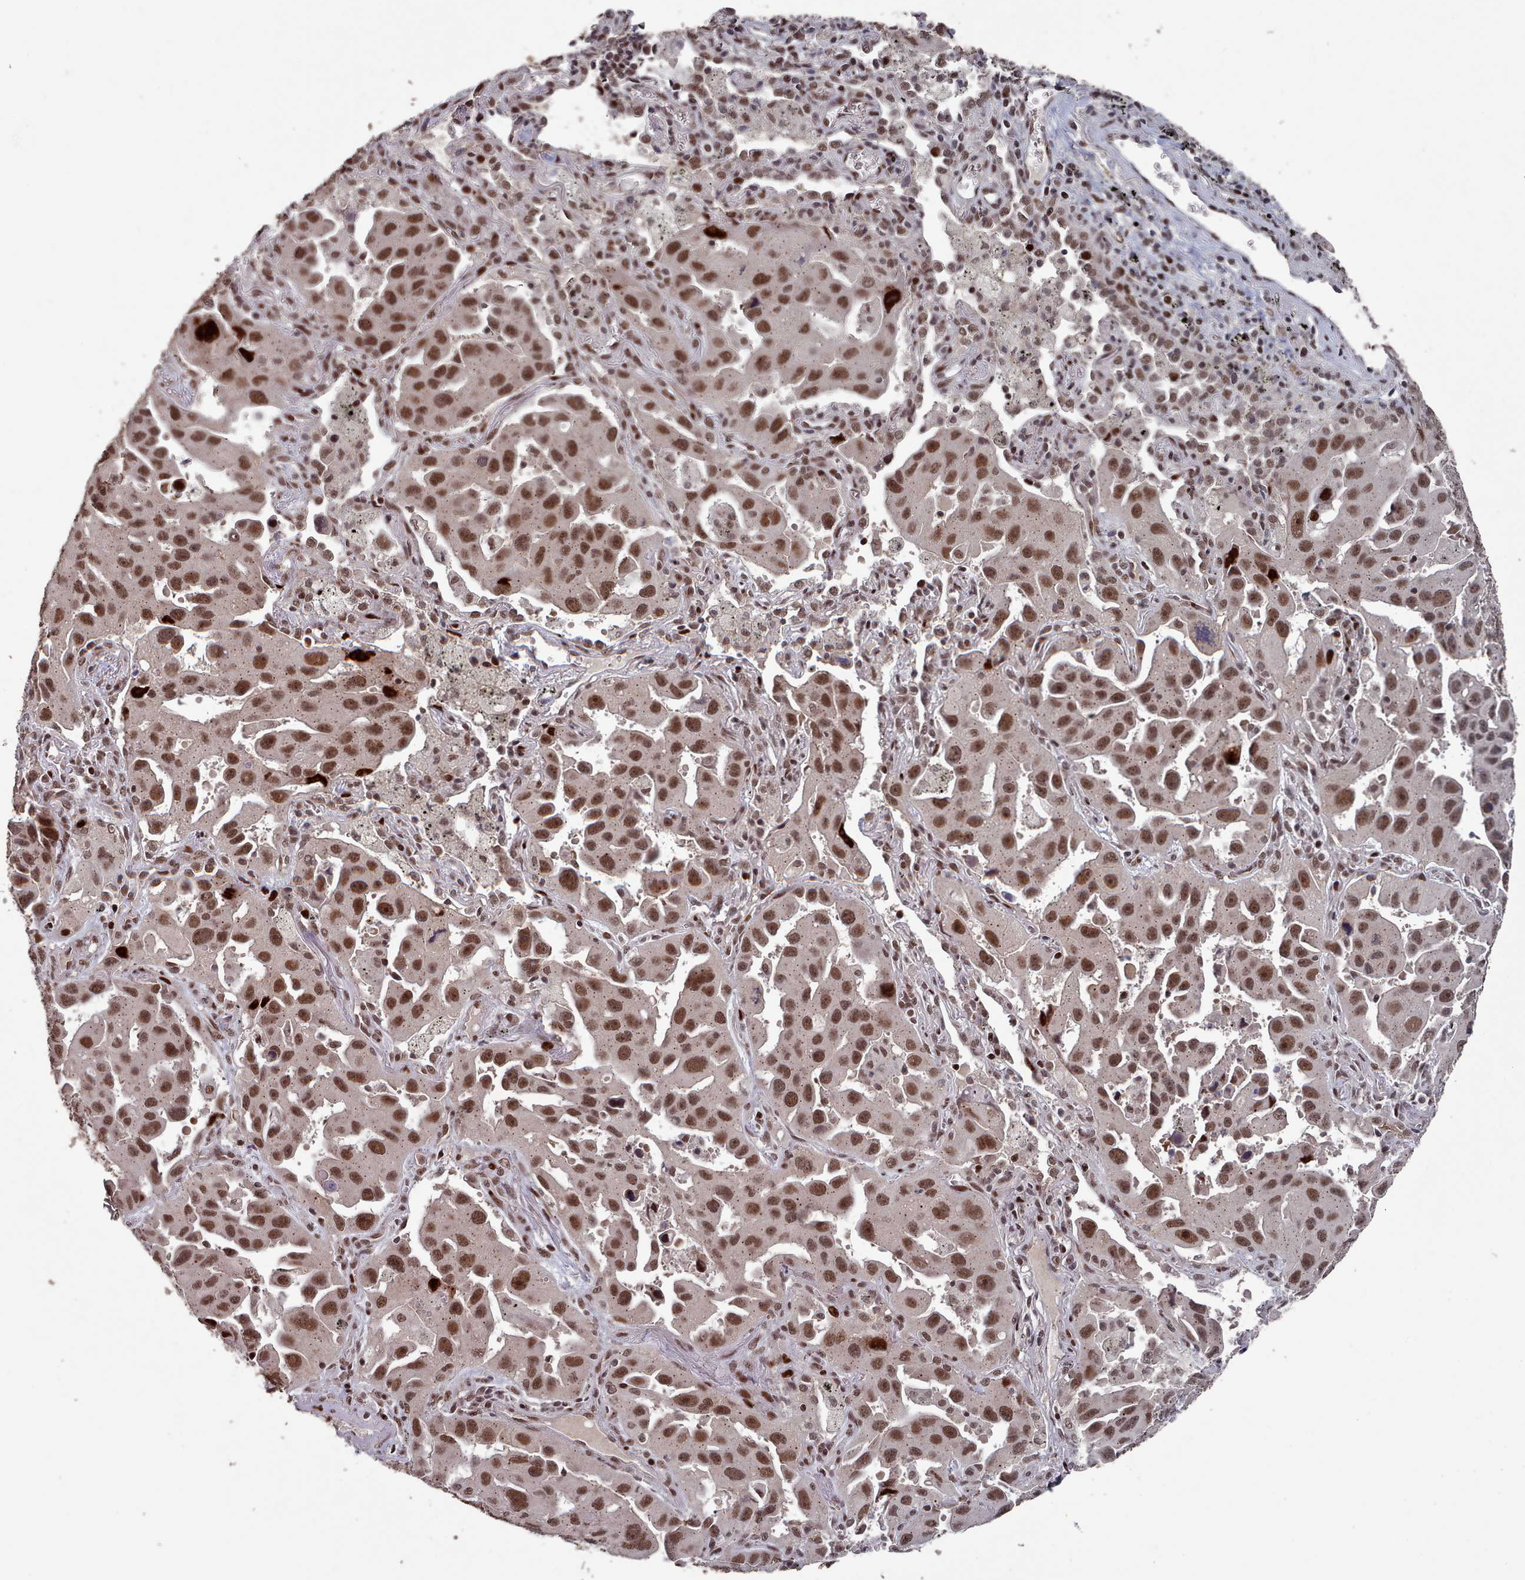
{"staining": {"intensity": "moderate", "quantity": ">75%", "location": "cytoplasmic/membranous,nuclear"}, "tissue": "lung cancer", "cell_type": "Tumor cells", "image_type": "cancer", "snomed": [{"axis": "morphology", "description": "Adenocarcinoma, NOS"}, {"axis": "topography", "description": "Lung"}], "caption": "Lung adenocarcinoma tissue exhibits moderate cytoplasmic/membranous and nuclear staining in approximately >75% of tumor cells", "gene": "PNRC2", "patient": {"sex": "male", "age": 66}}